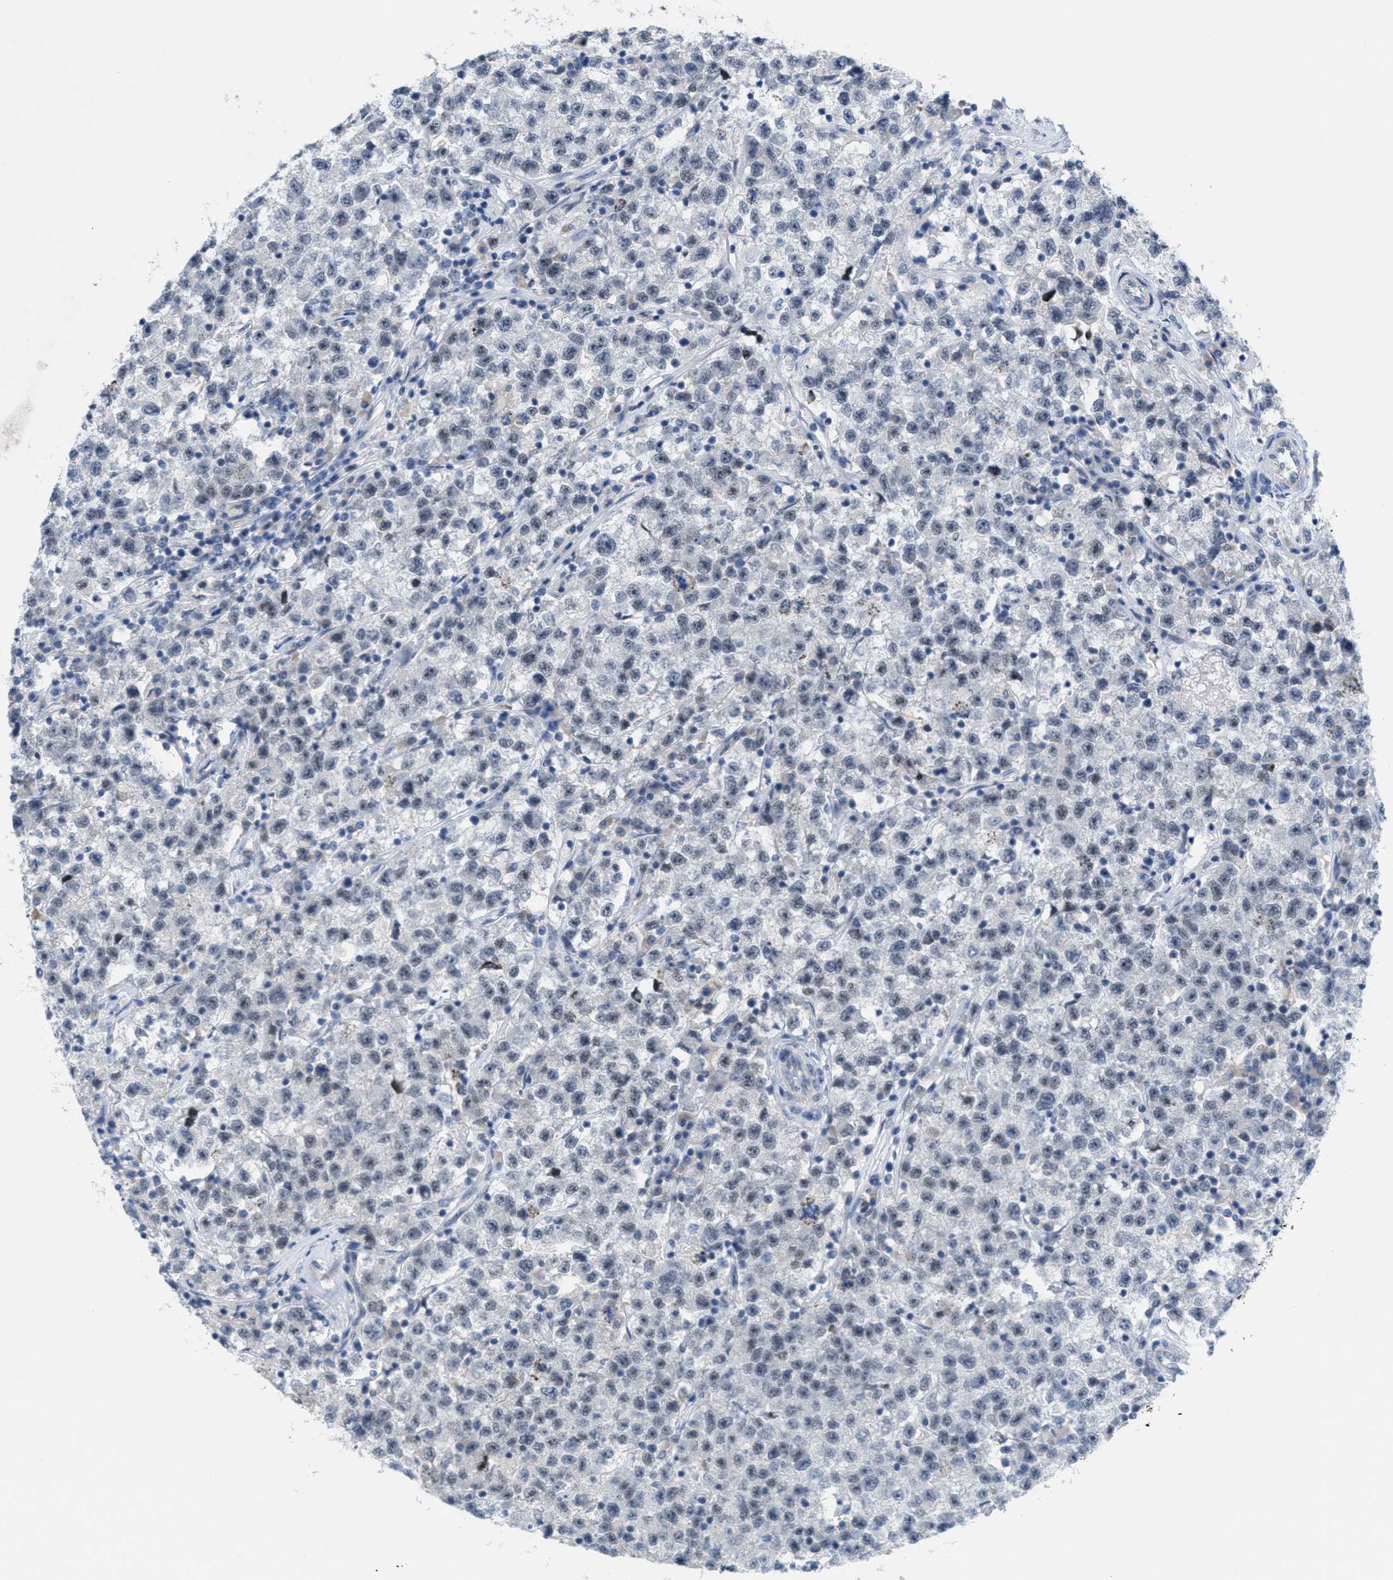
{"staining": {"intensity": "weak", "quantity": "<25%", "location": "nuclear"}, "tissue": "testis cancer", "cell_type": "Tumor cells", "image_type": "cancer", "snomed": [{"axis": "morphology", "description": "Seminoma, NOS"}, {"axis": "topography", "description": "Testis"}], "caption": "Testis cancer (seminoma) stained for a protein using immunohistochemistry reveals no positivity tumor cells.", "gene": "WIPI2", "patient": {"sex": "male", "age": 22}}